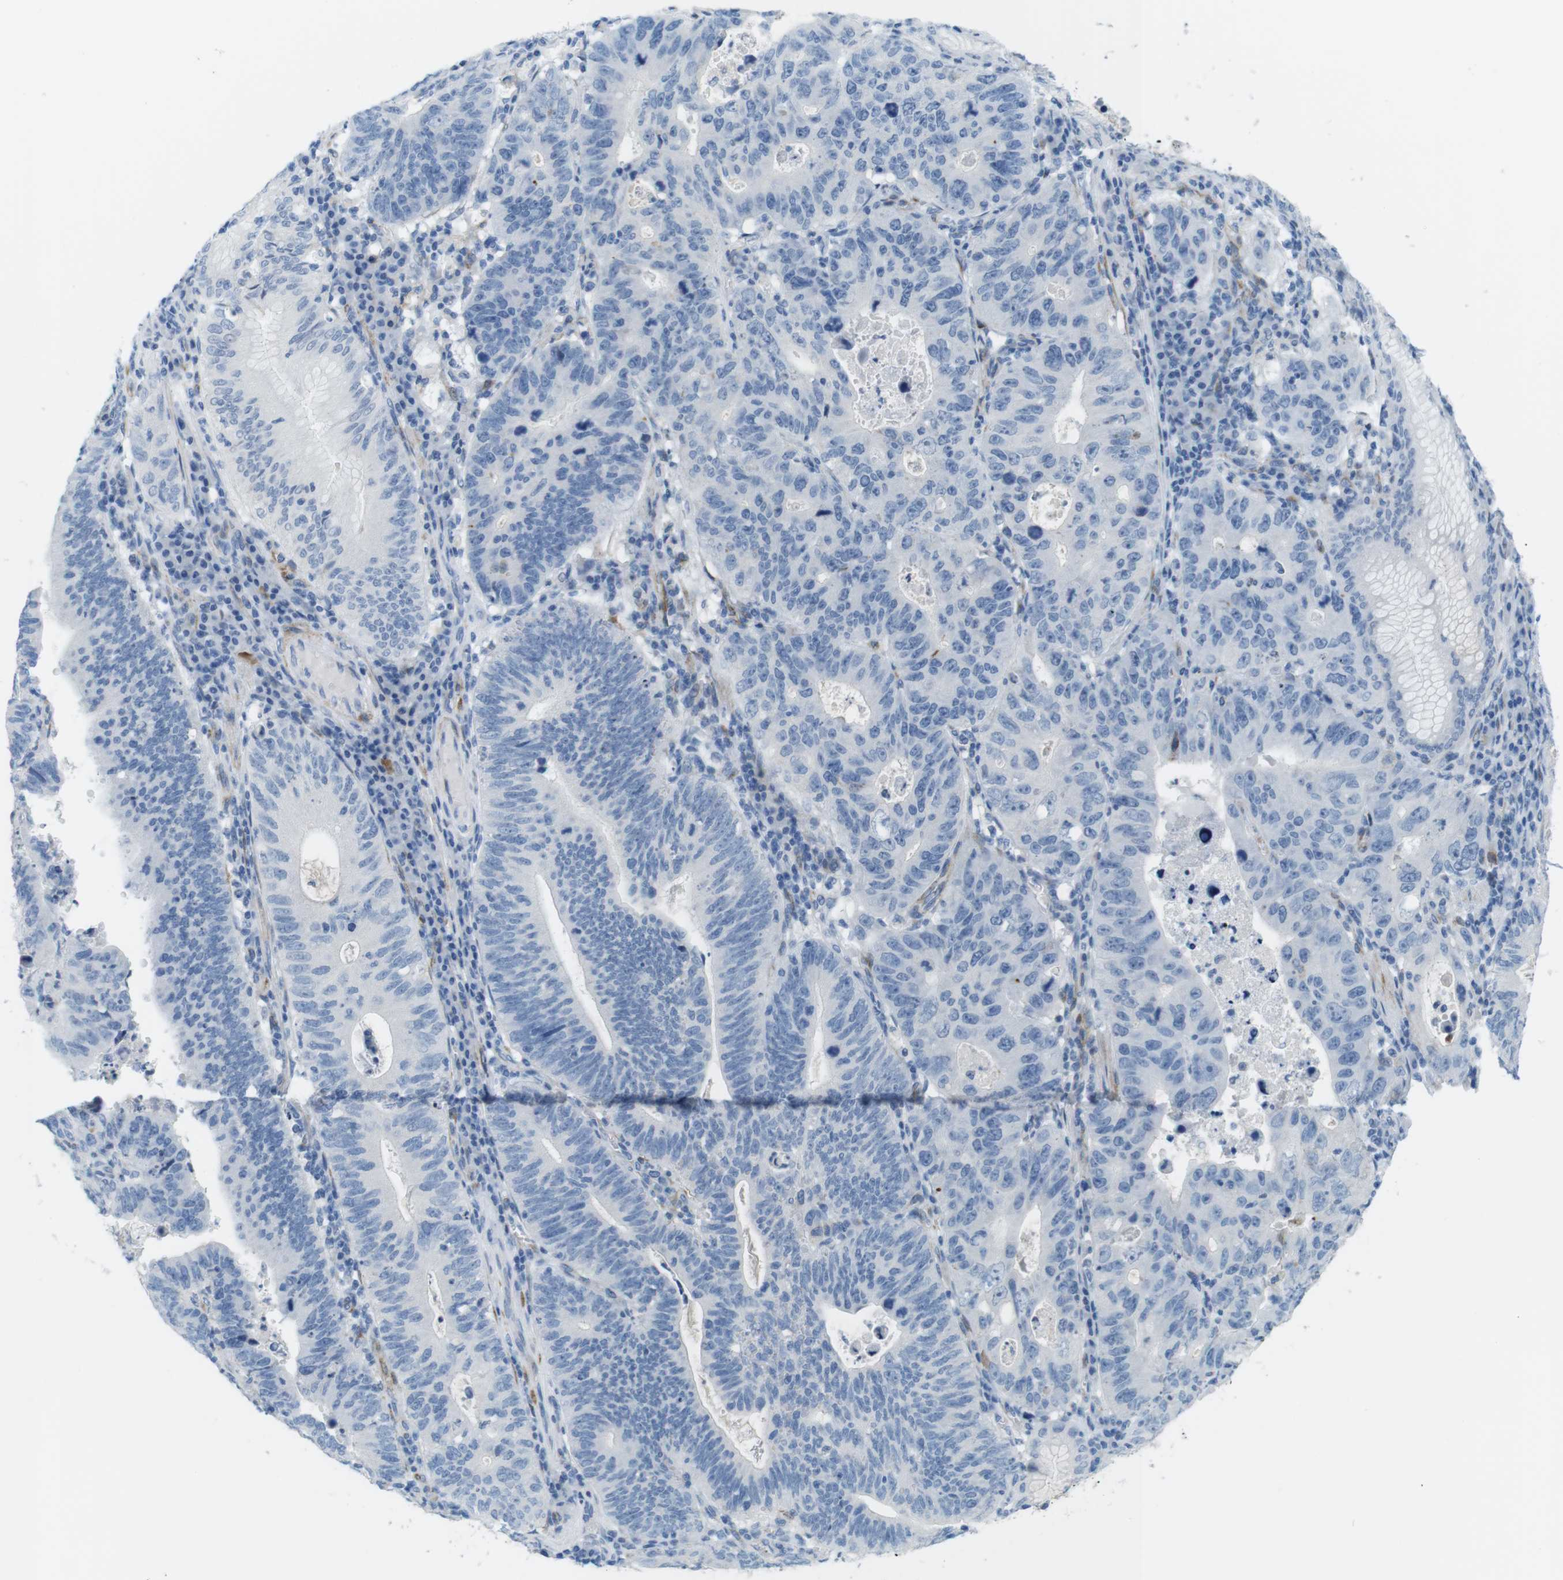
{"staining": {"intensity": "negative", "quantity": "none", "location": "none"}, "tissue": "stomach cancer", "cell_type": "Tumor cells", "image_type": "cancer", "snomed": [{"axis": "morphology", "description": "Adenocarcinoma, NOS"}, {"axis": "topography", "description": "Stomach"}], "caption": "IHC micrograph of neoplastic tissue: stomach cancer stained with DAB displays no significant protein staining in tumor cells.", "gene": "MYH9", "patient": {"sex": "male", "age": 59}}